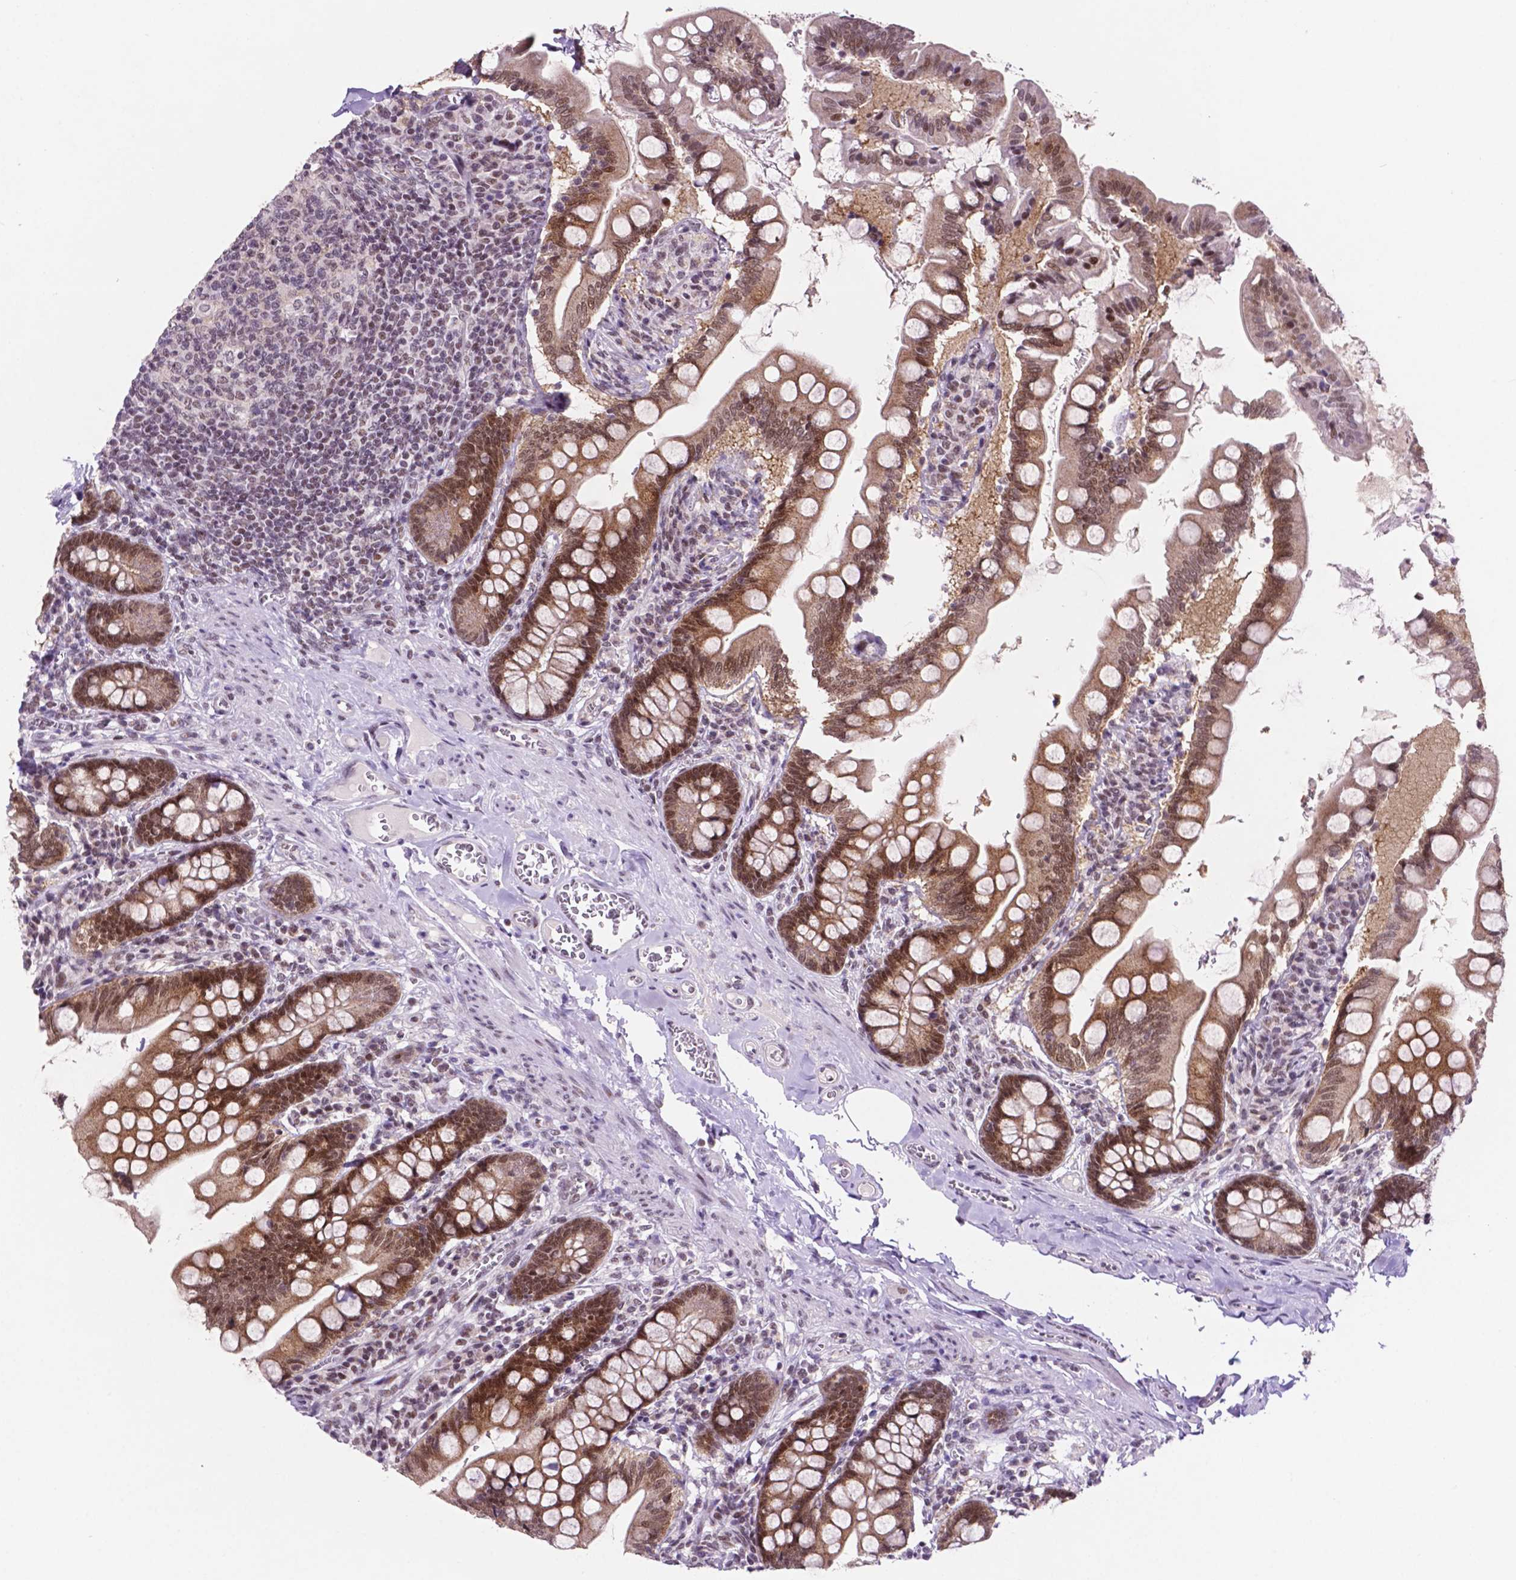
{"staining": {"intensity": "moderate", "quantity": ">75%", "location": "cytoplasmic/membranous,nuclear"}, "tissue": "small intestine", "cell_type": "Glandular cells", "image_type": "normal", "snomed": [{"axis": "morphology", "description": "Normal tissue, NOS"}, {"axis": "topography", "description": "Small intestine"}], "caption": "Immunohistochemical staining of normal small intestine exhibits moderate cytoplasmic/membranous,nuclear protein expression in about >75% of glandular cells.", "gene": "NCOR1", "patient": {"sex": "female", "age": 56}}